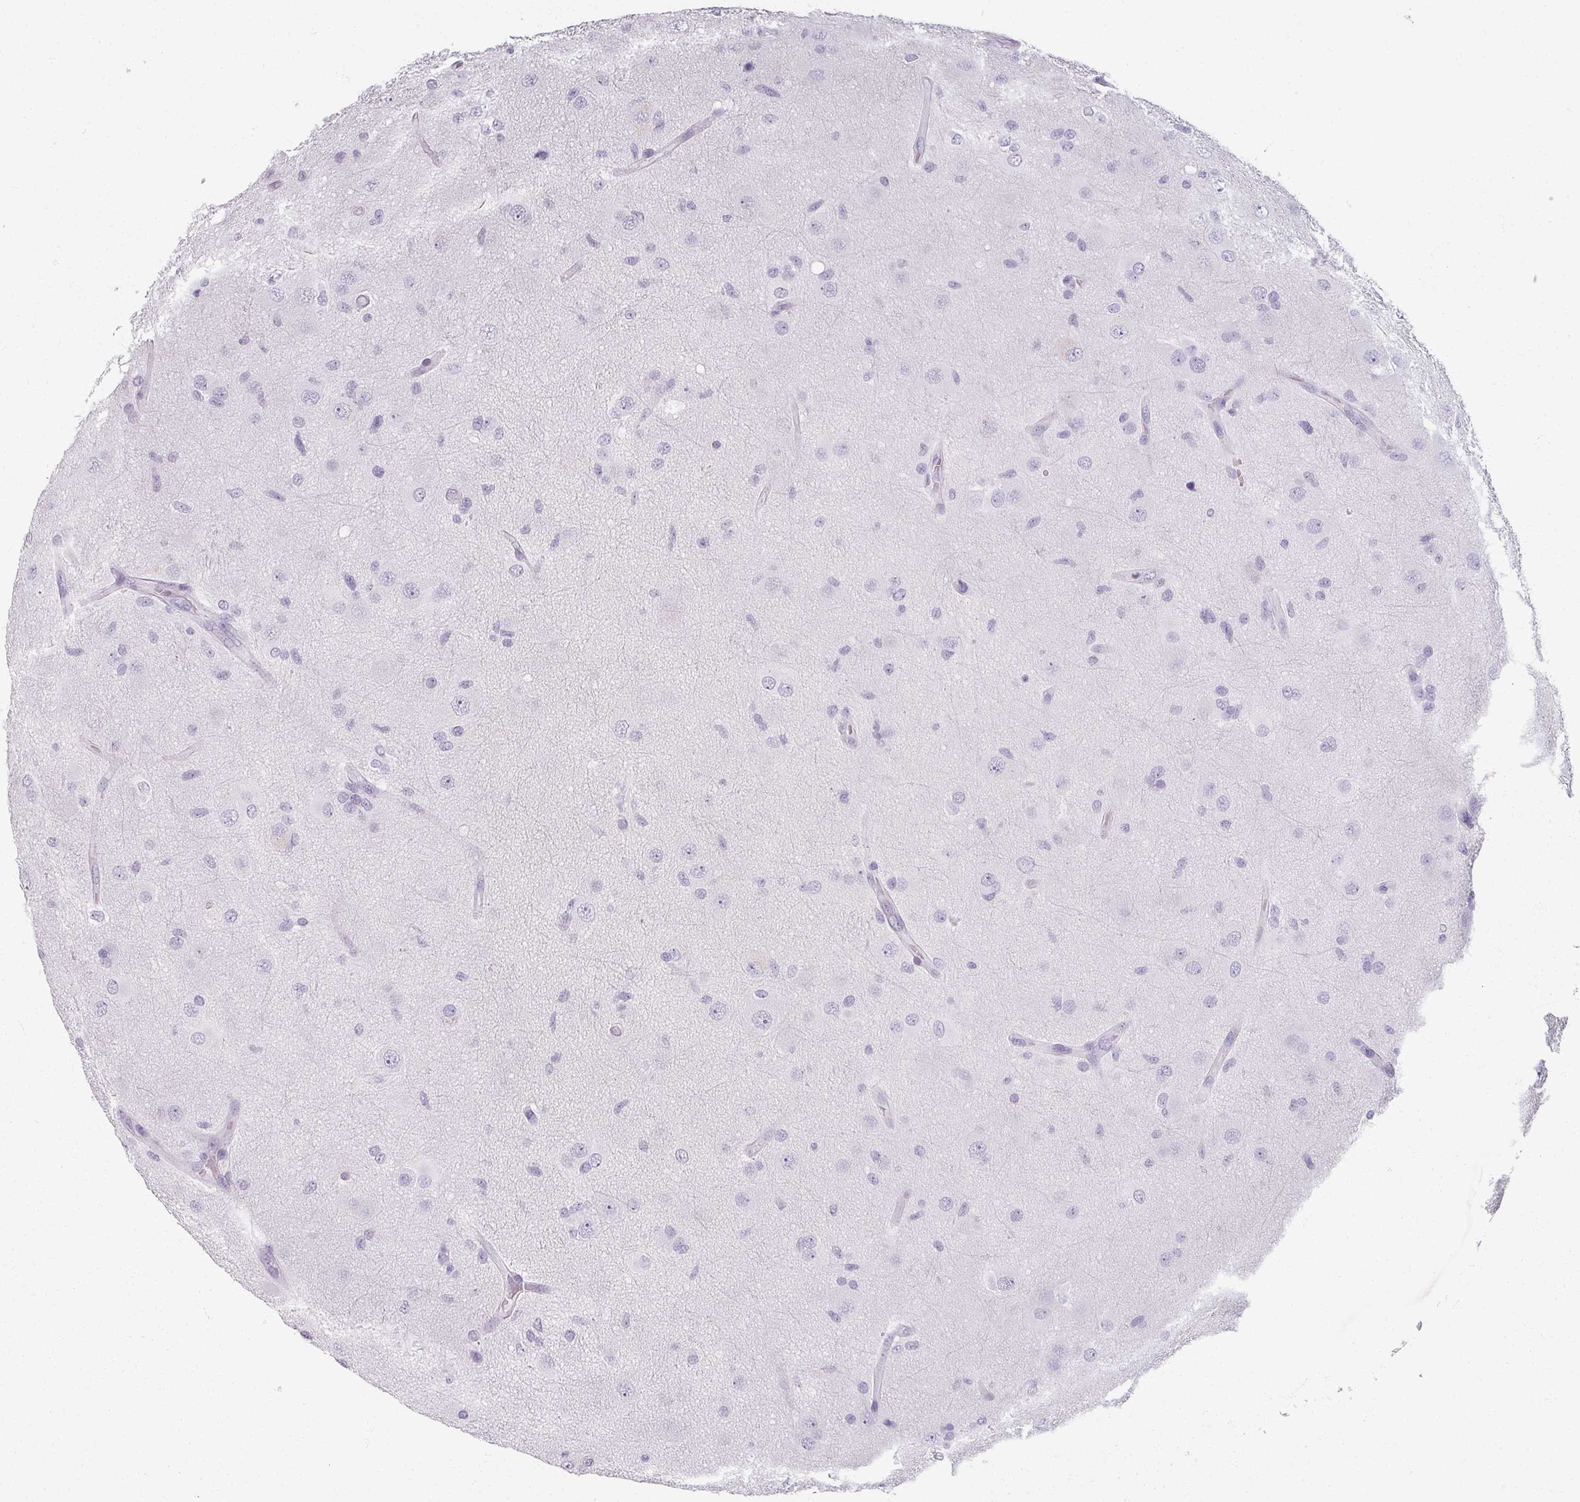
{"staining": {"intensity": "negative", "quantity": "none", "location": "none"}, "tissue": "glioma", "cell_type": "Tumor cells", "image_type": "cancer", "snomed": [{"axis": "morphology", "description": "Glioma, malignant, High grade"}, {"axis": "topography", "description": "Brain"}], "caption": "Immunohistochemistry (IHC) micrograph of neoplastic tissue: human high-grade glioma (malignant) stained with DAB displays no significant protein expression in tumor cells.", "gene": "REG3G", "patient": {"sex": "male", "age": 53}}